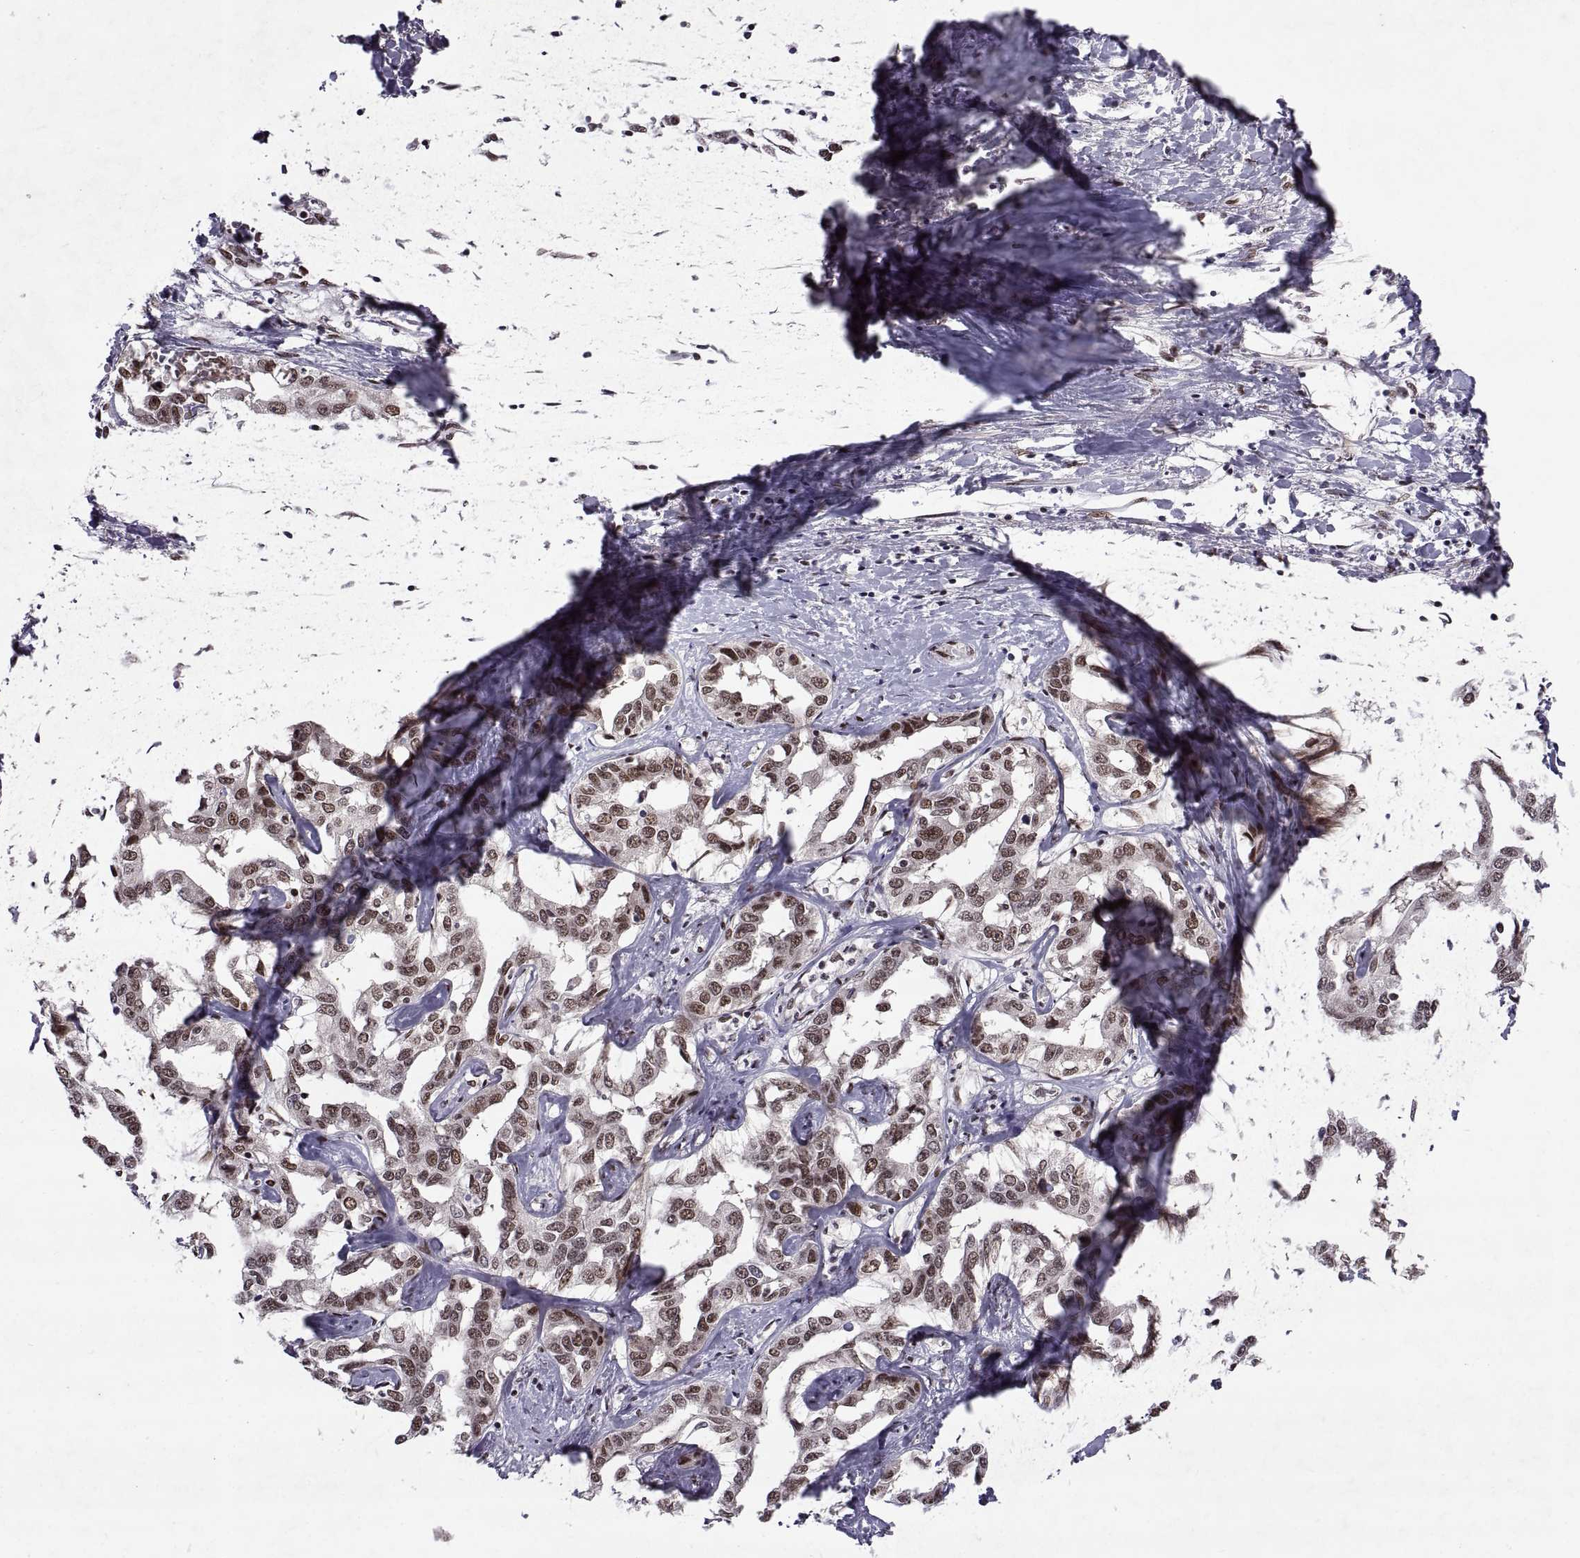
{"staining": {"intensity": "moderate", "quantity": ">75%", "location": "nuclear"}, "tissue": "liver cancer", "cell_type": "Tumor cells", "image_type": "cancer", "snomed": [{"axis": "morphology", "description": "Cholangiocarcinoma"}, {"axis": "topography", "description": "Liver"}], "caption": "A brown stain labels moderate nuclear positivity of a protein in human liver cancer tumor cells.", "gene": "MT1E", "patient": {"sex": "male", "age": 59}}